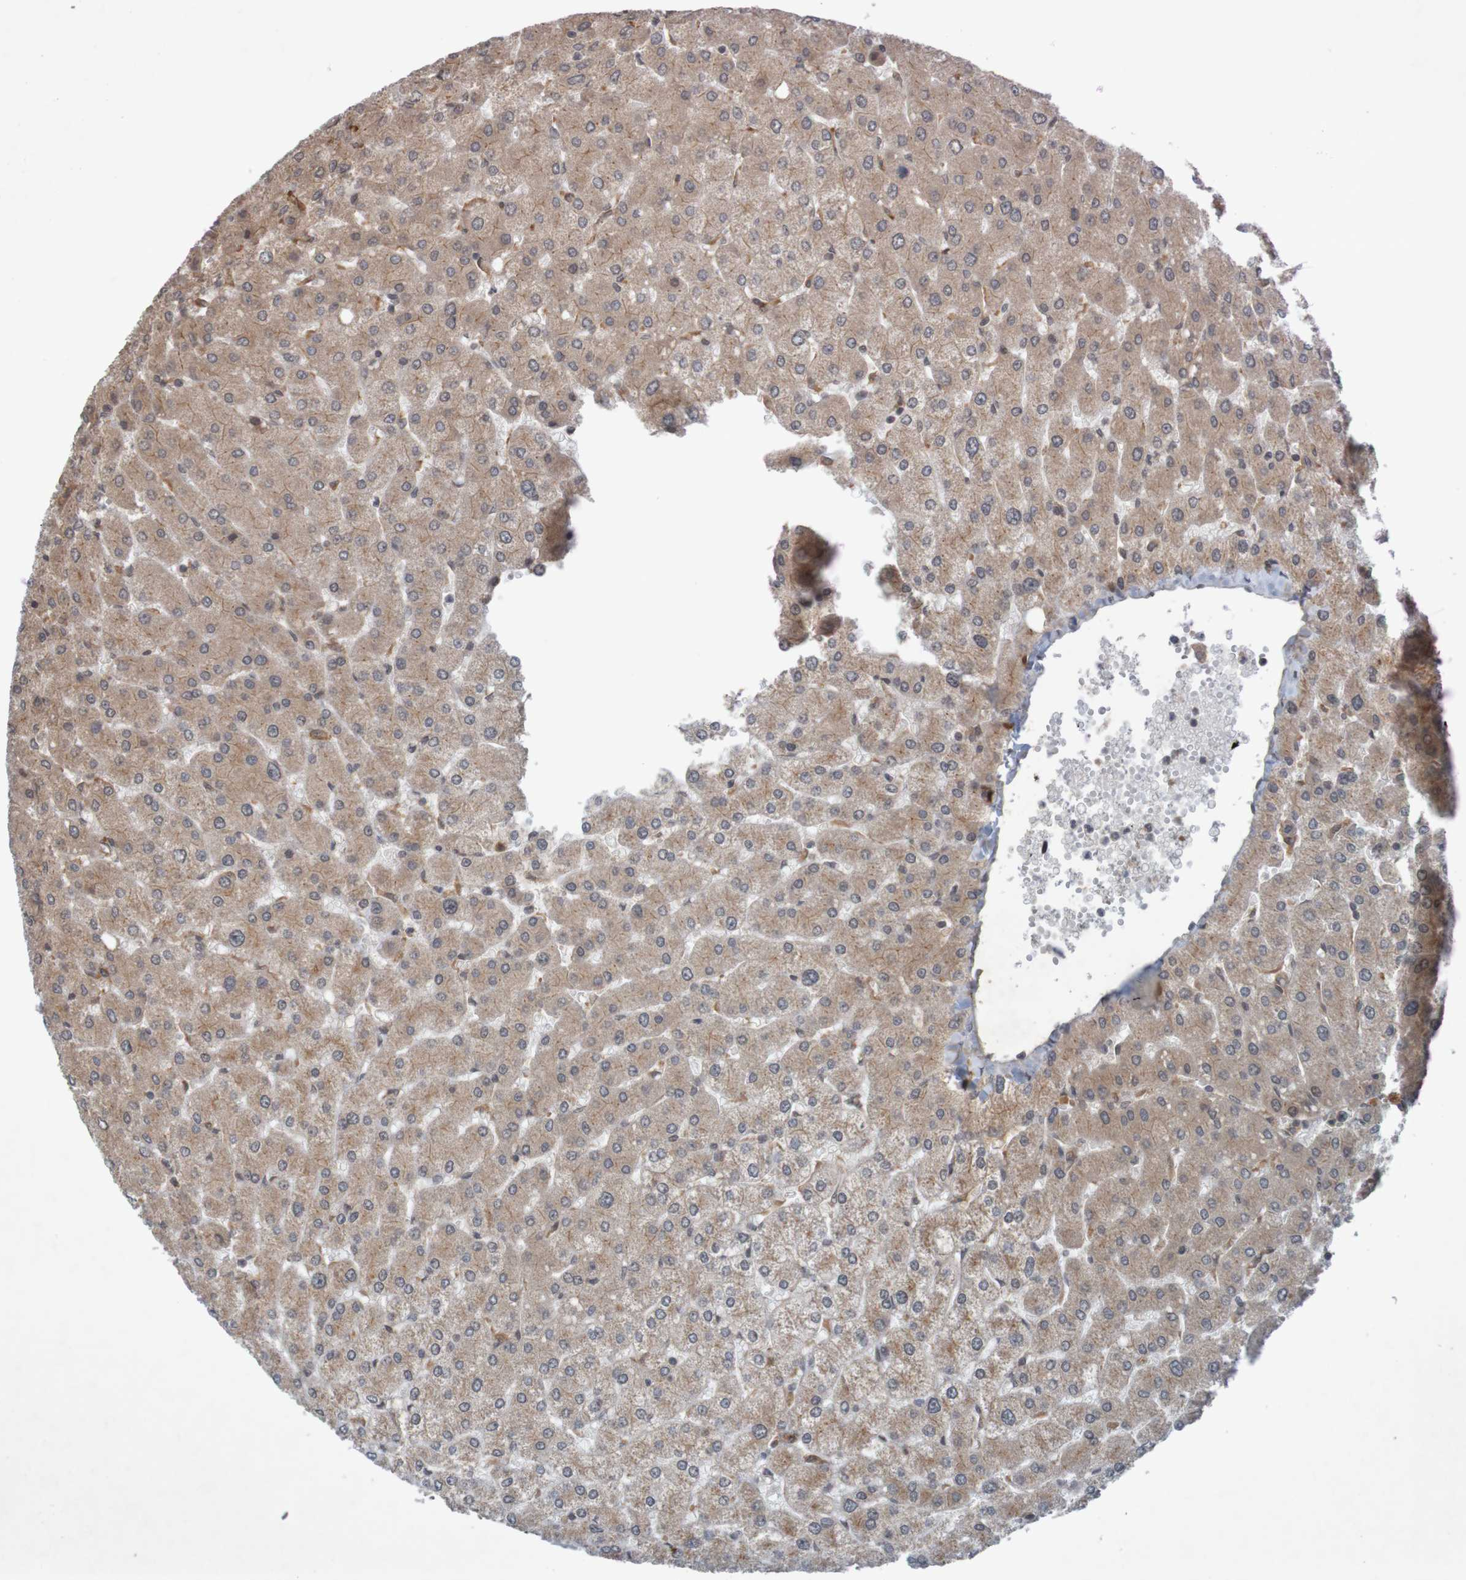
{"staining": {"intensity": "moderate", "quantity": ">75%", "location": "cytoplasmic/membranous"}, "tissue": "liver", "cell_type": "Cholangiocytes", "image_type": "normal", "snomed": [{"axis": "morphology", "description": "Normal tissue, NOS"}, {"axis": "topography", "description": "Liver"}], "caption": "Liver stained with DAB (3,3'-diaminobenzidine) IHC displays medium levels of moderate cytoplasmic/membranous positivity in about >75% of cholangiocytes. The staining is performed using DAB (3,3'-diaminobenzidine) brown chromogen to label protein expression. The nuclei are counter-stained blue using hematoxylin.", "gene": "ARHGEF11", "patient": {"sex": "male", "age": 55}}